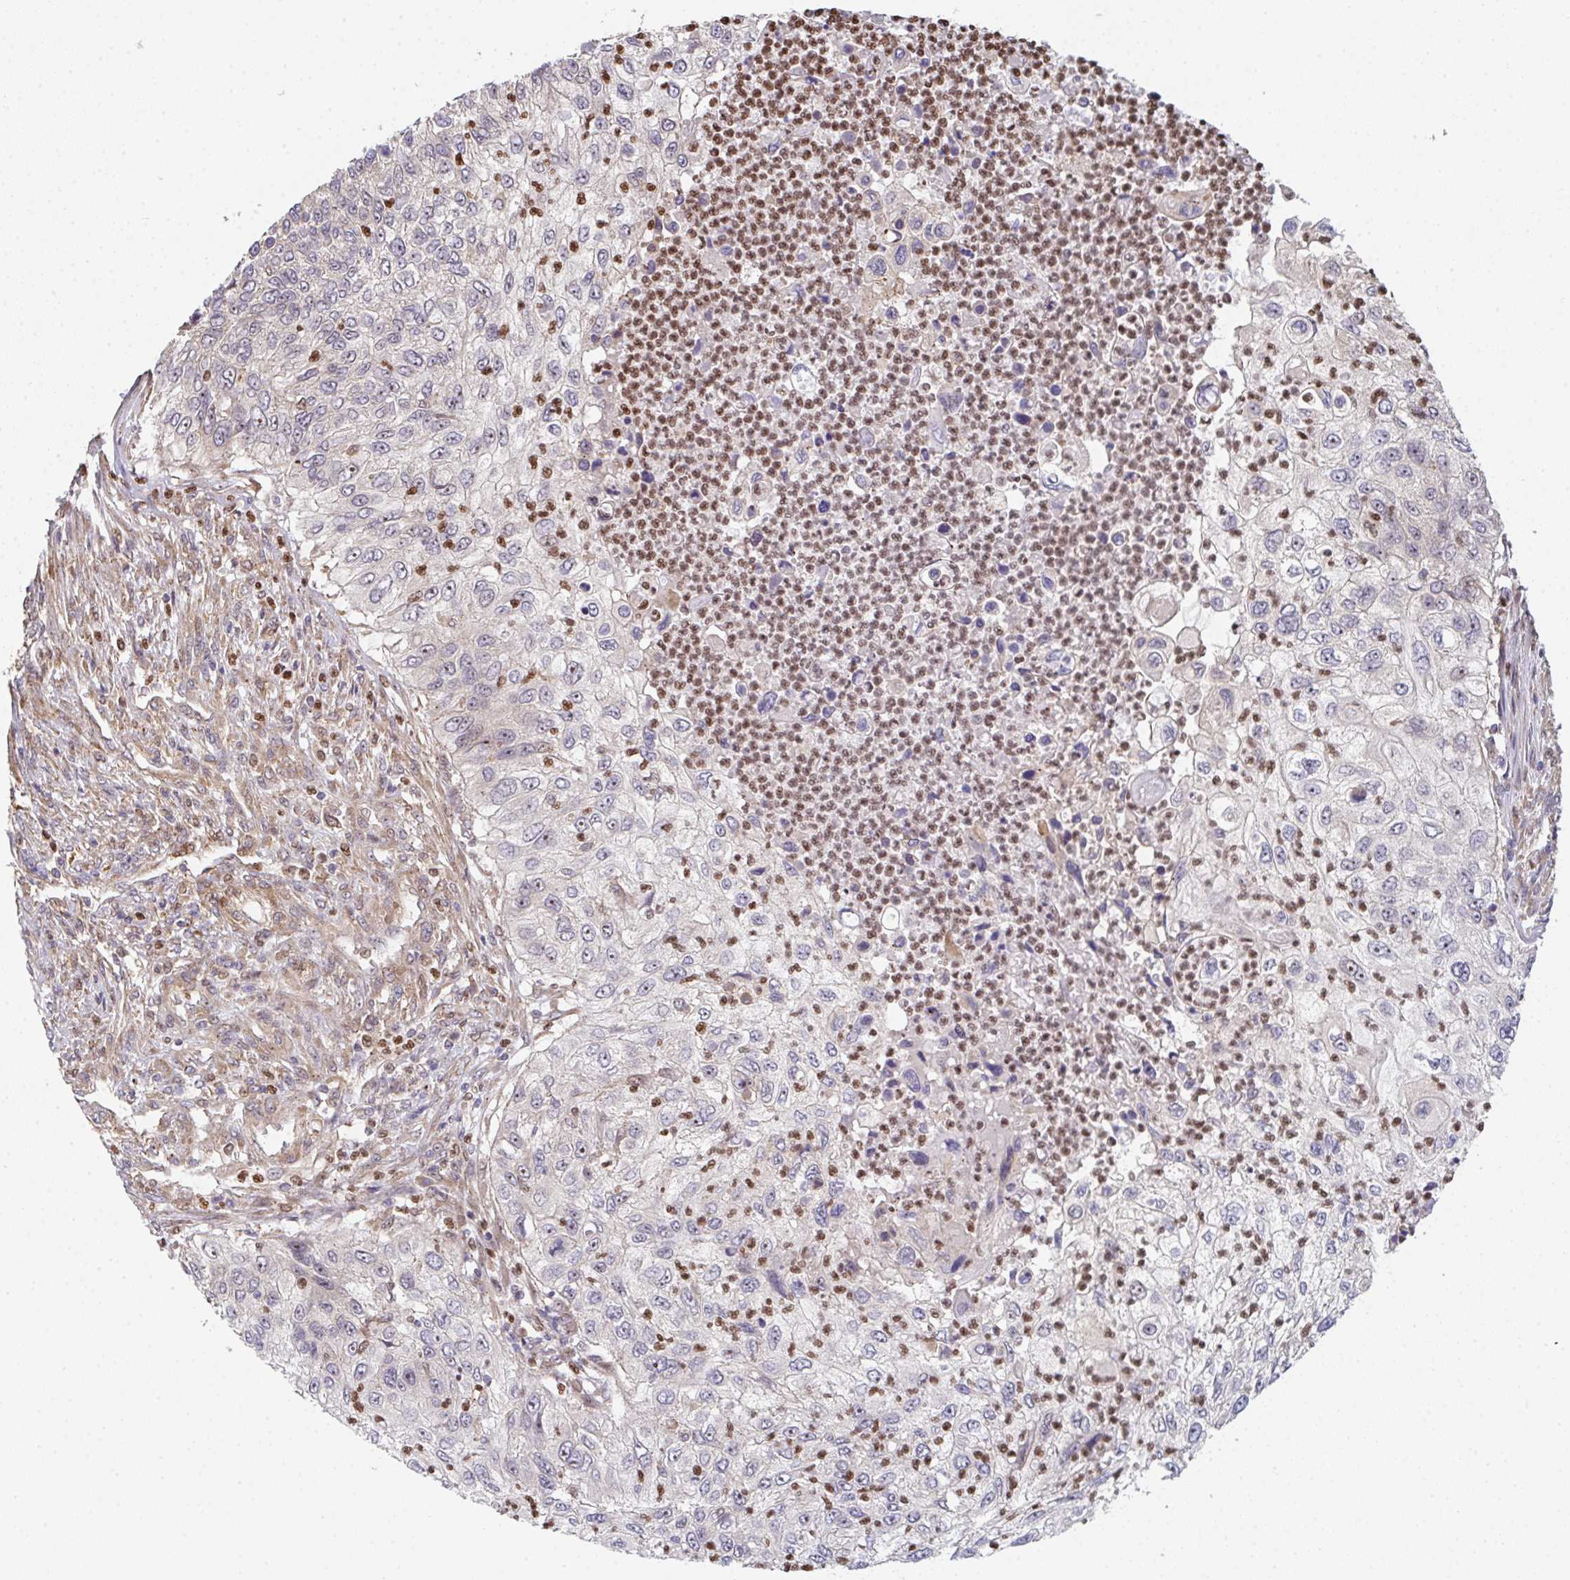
{"staining": {"intensity": "negative", "quantity": "none", "location": "none"}, "tissue": "urothelial cancer", "cell_type": "Tumor cells", "image_type": "cancer", "snomed": [{"axis": "morphology", "description": "Urothelial carcinoma, High grade"}, {"axis": "topography", "description": "Urinary bladder"}], "caption": "Immunohistochemical staining of human high-grade urothelial carcinoma demonstrates no significant staining in tumor cells.", "gene": "SIMC1", "patient": {"sex": "female", "age": 60}}